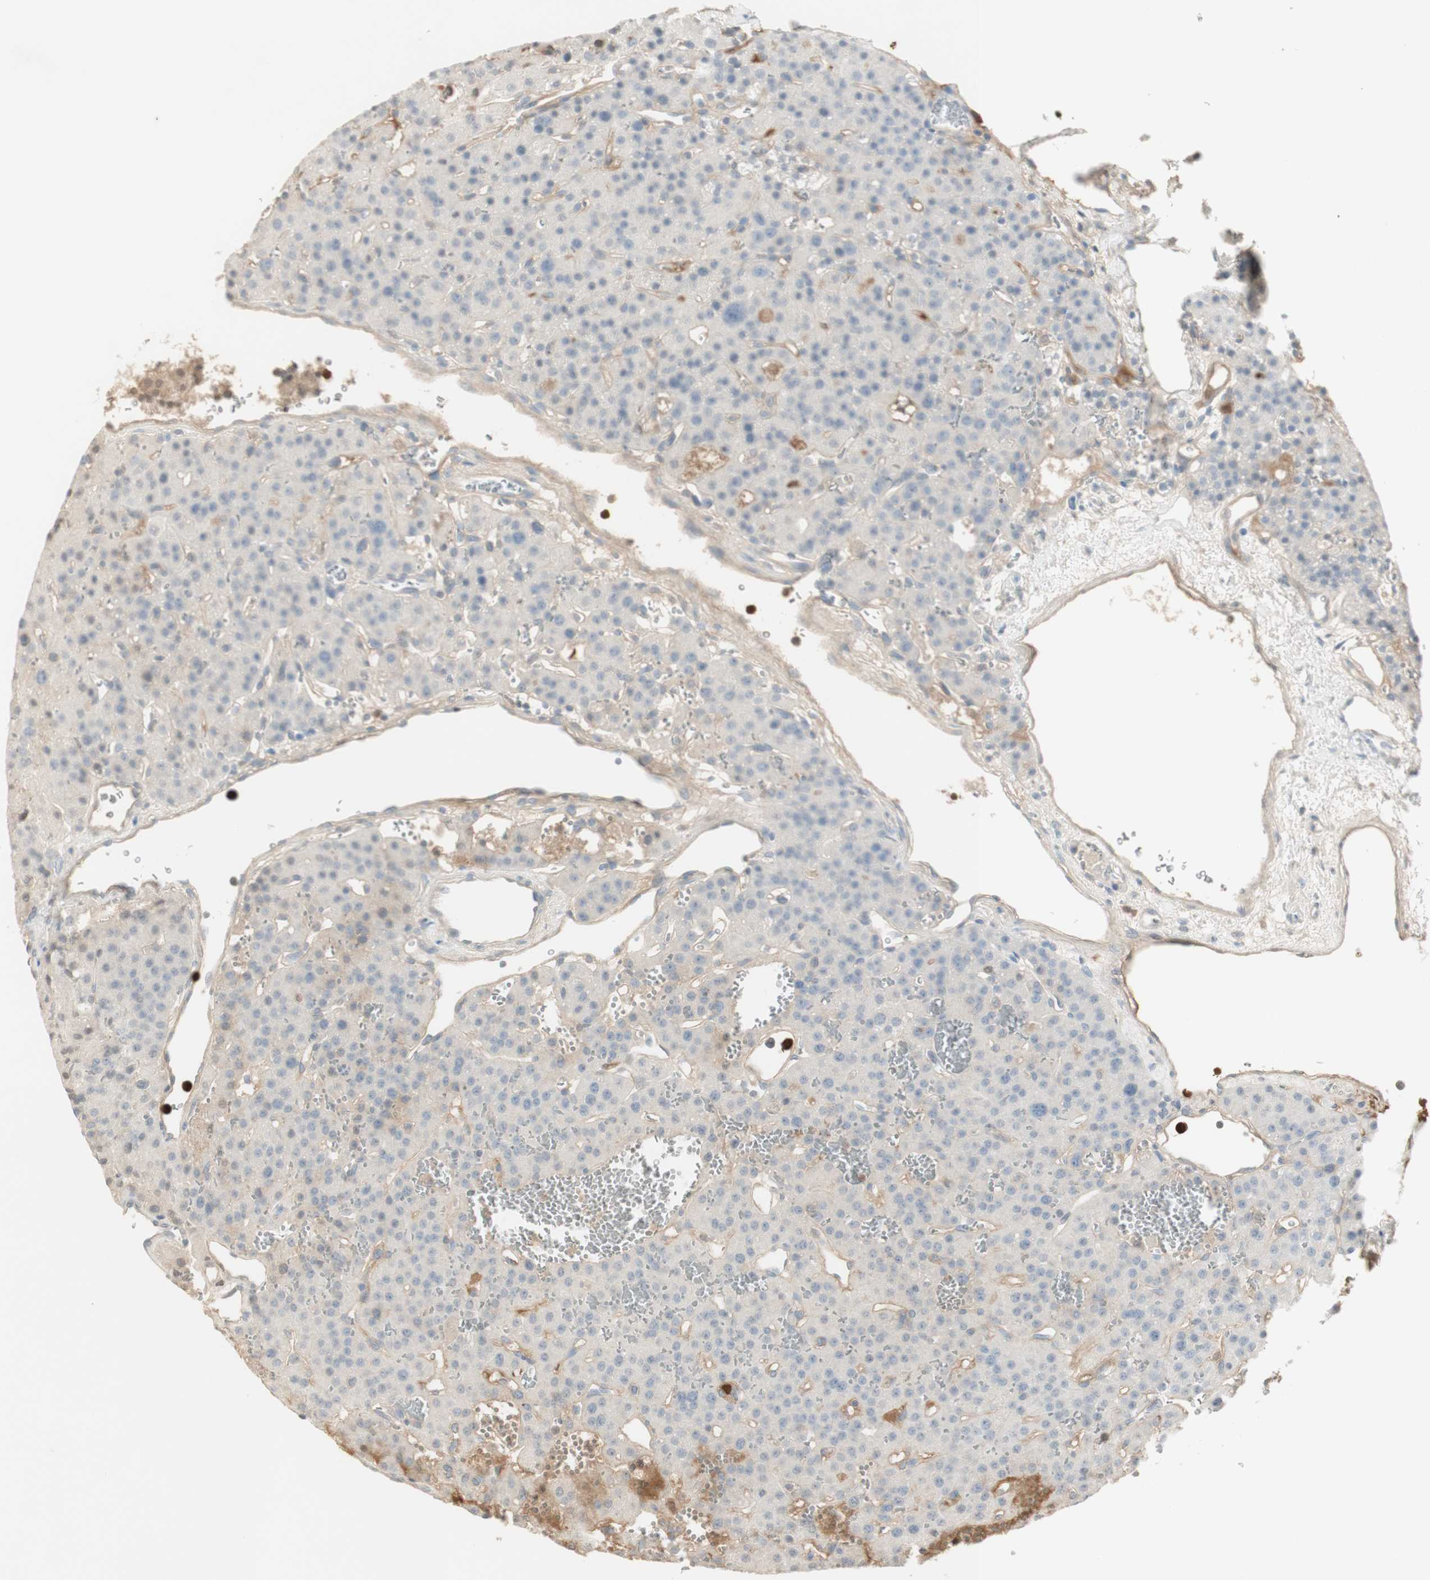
{"staining": {"intensity": "negative", "quantity": "none", "location": "none"}, "tissue": "parathyroid gland", "cell_type": "Glandular cells", "image_type": "normal", "snomed": [{"axis": "morphology", "description": "Normal tissue, NOS"}, {"axis": "morphology", "description": "Adenoma, NOS"}, {"axis": "topography", "description": "Parathyroid gland"}], "caption": "Parathyroid gland was stained to show a protein in brown. There is no significant positivity in glandular cells. (DAB (3,3'-diaminobenzidine) IHC with hematoxylin counter stain).", "gene": "NID1", "patient": {"sex": "female", "age": 81}}